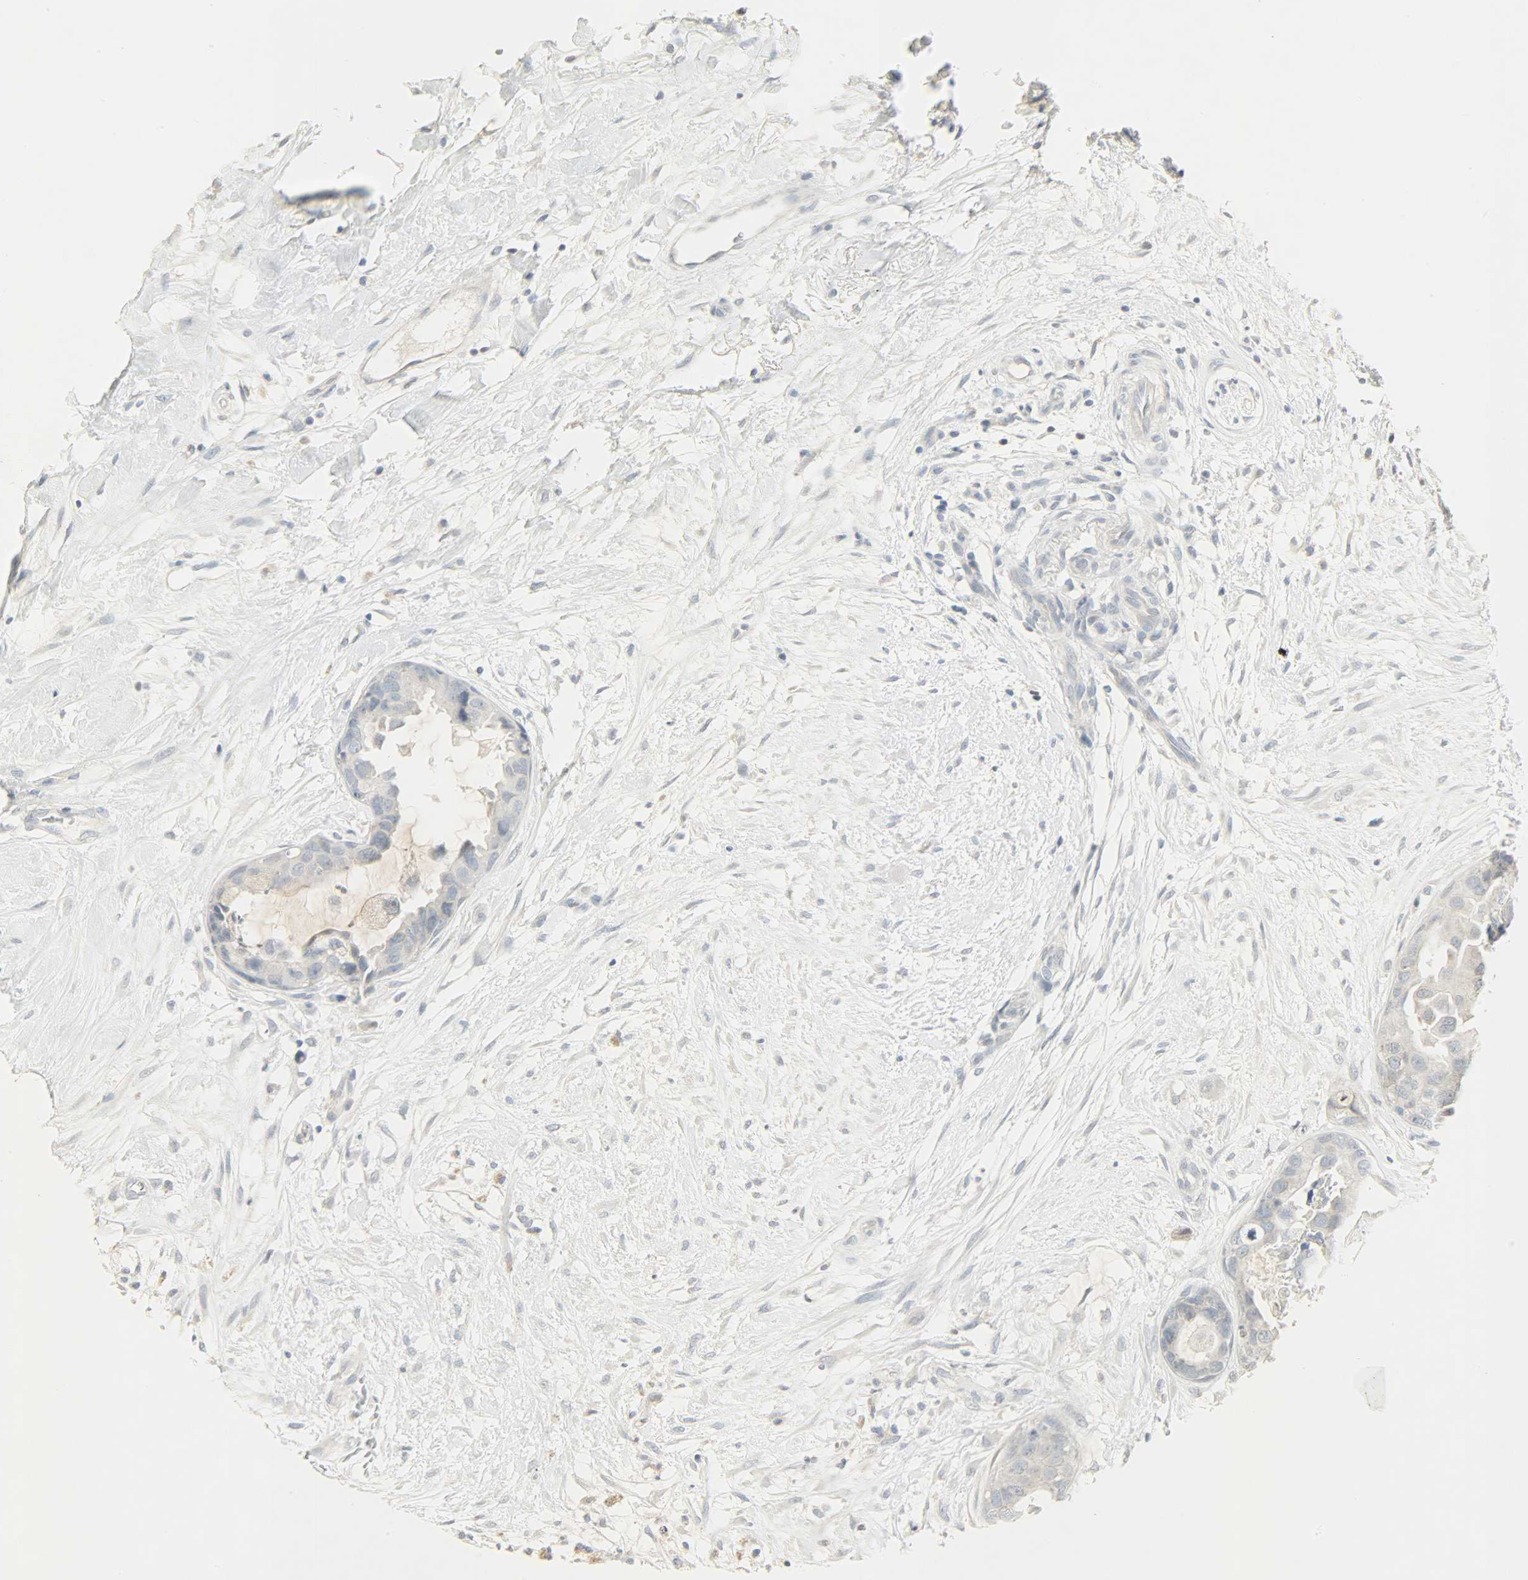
{"staining": {"intensity": "weak", "quantity": "25%-75%", "location": "cytoplasmic/membranous"}, "tissue": "breast cancer", "cell_type": "Tumor cells", "image_type": "cancer", "snomed": [{"axis": "morphology", "description": "Duct carcinoma"}, {"axis": "topography", "description": "Breast"}], "caption": "There is low levels of weak cytoplasmic/membranous positivity in tumor cells of breast cancer, as demonstrated by immunohistochemical staining (brown color).", "gene": "CAMK4", "patient": {"sex": "female", "age": 40}}